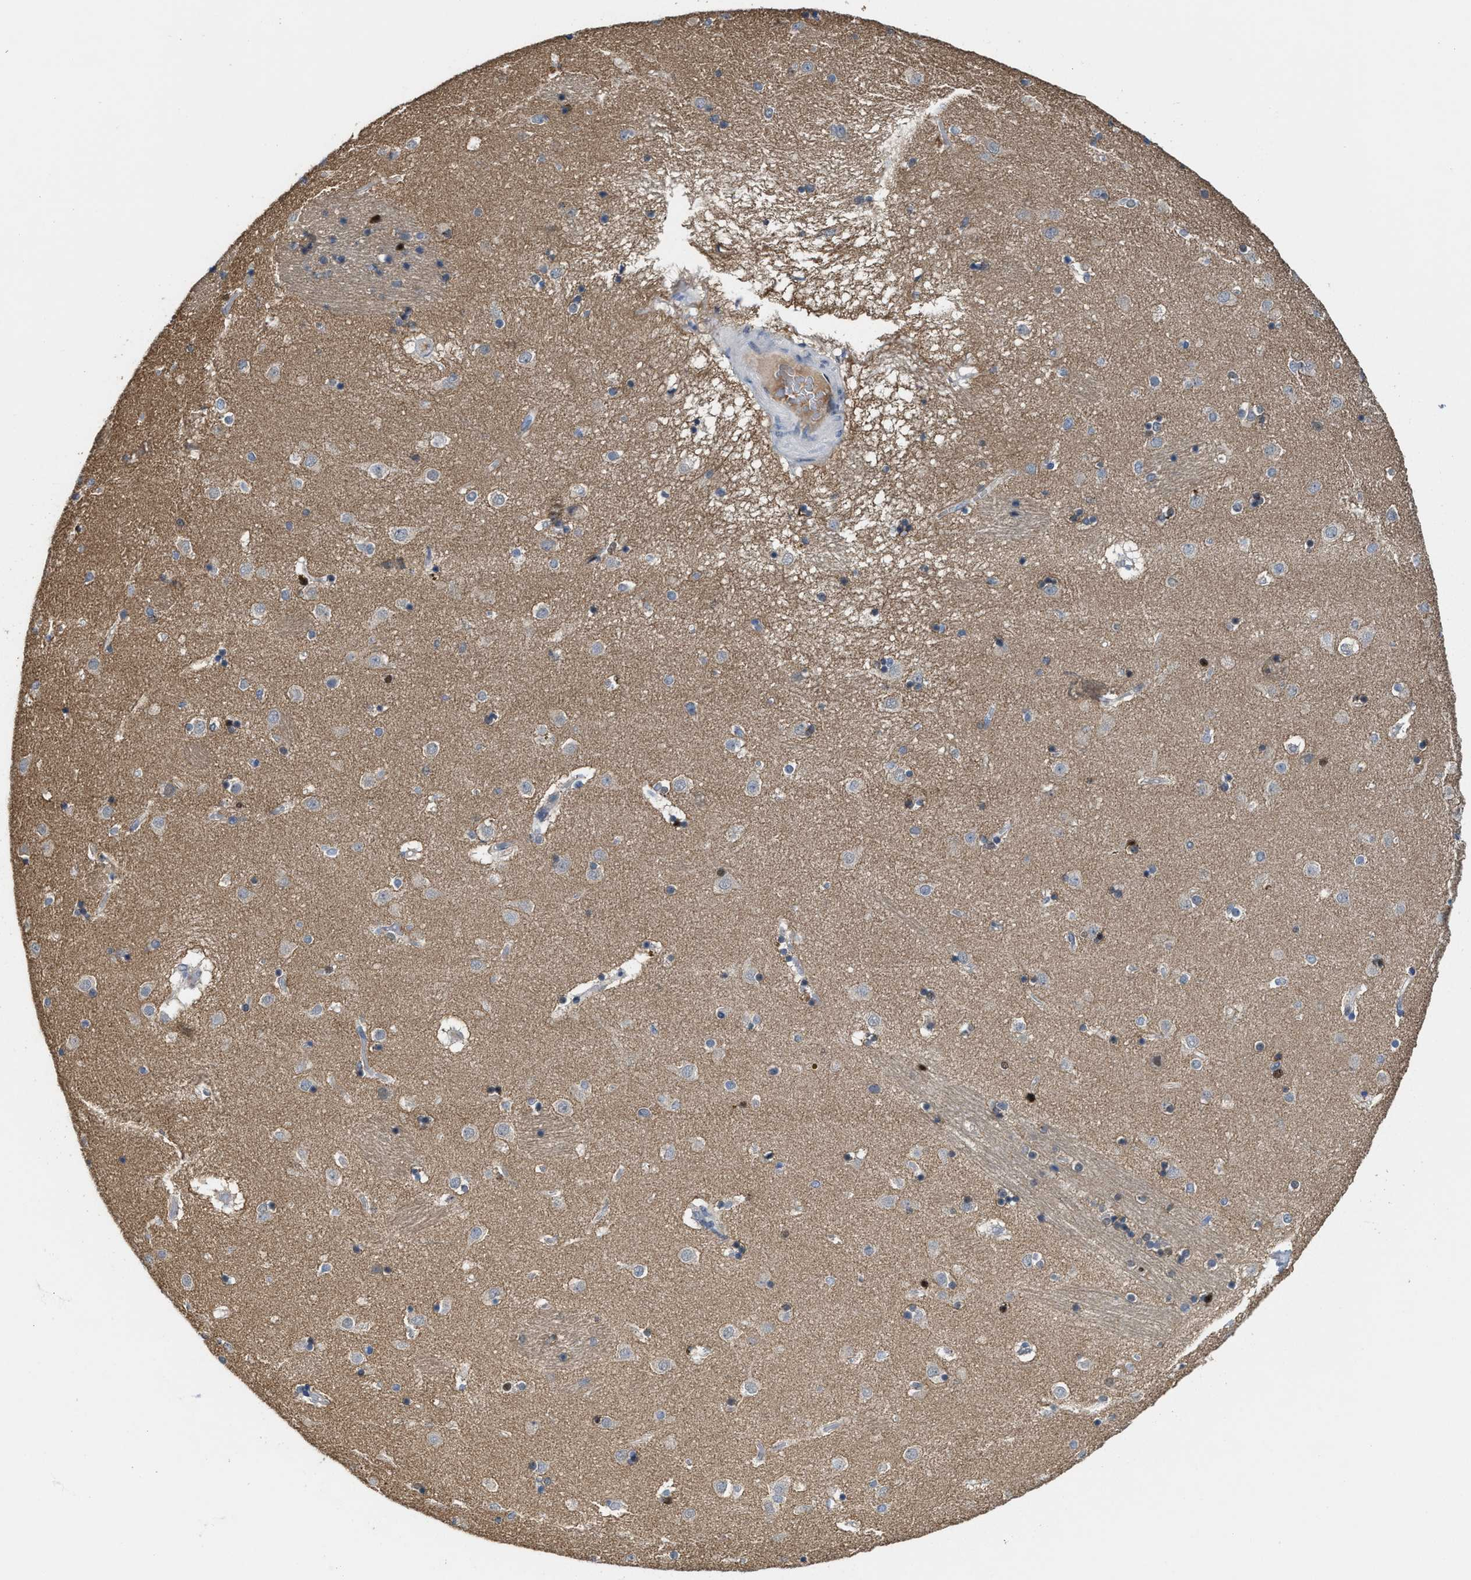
{"staining": {"intensity": "negative", "quantity": "none", "location": "none"}, "tissue": "caudate", "cell_type": "Glial cells", "image_type": "normal", "snomed": [{"axis": "morphology", "description": "Normal tissue, NOS"}, {"axis": "topography", "description": "Lateral ventricle wall"}], "caption": "A micrograph of caudate stained for a protein reveals no brown staining in glial cells.", "gene": "ZNF20", "patient": {"sex": "male", "age": 70}}